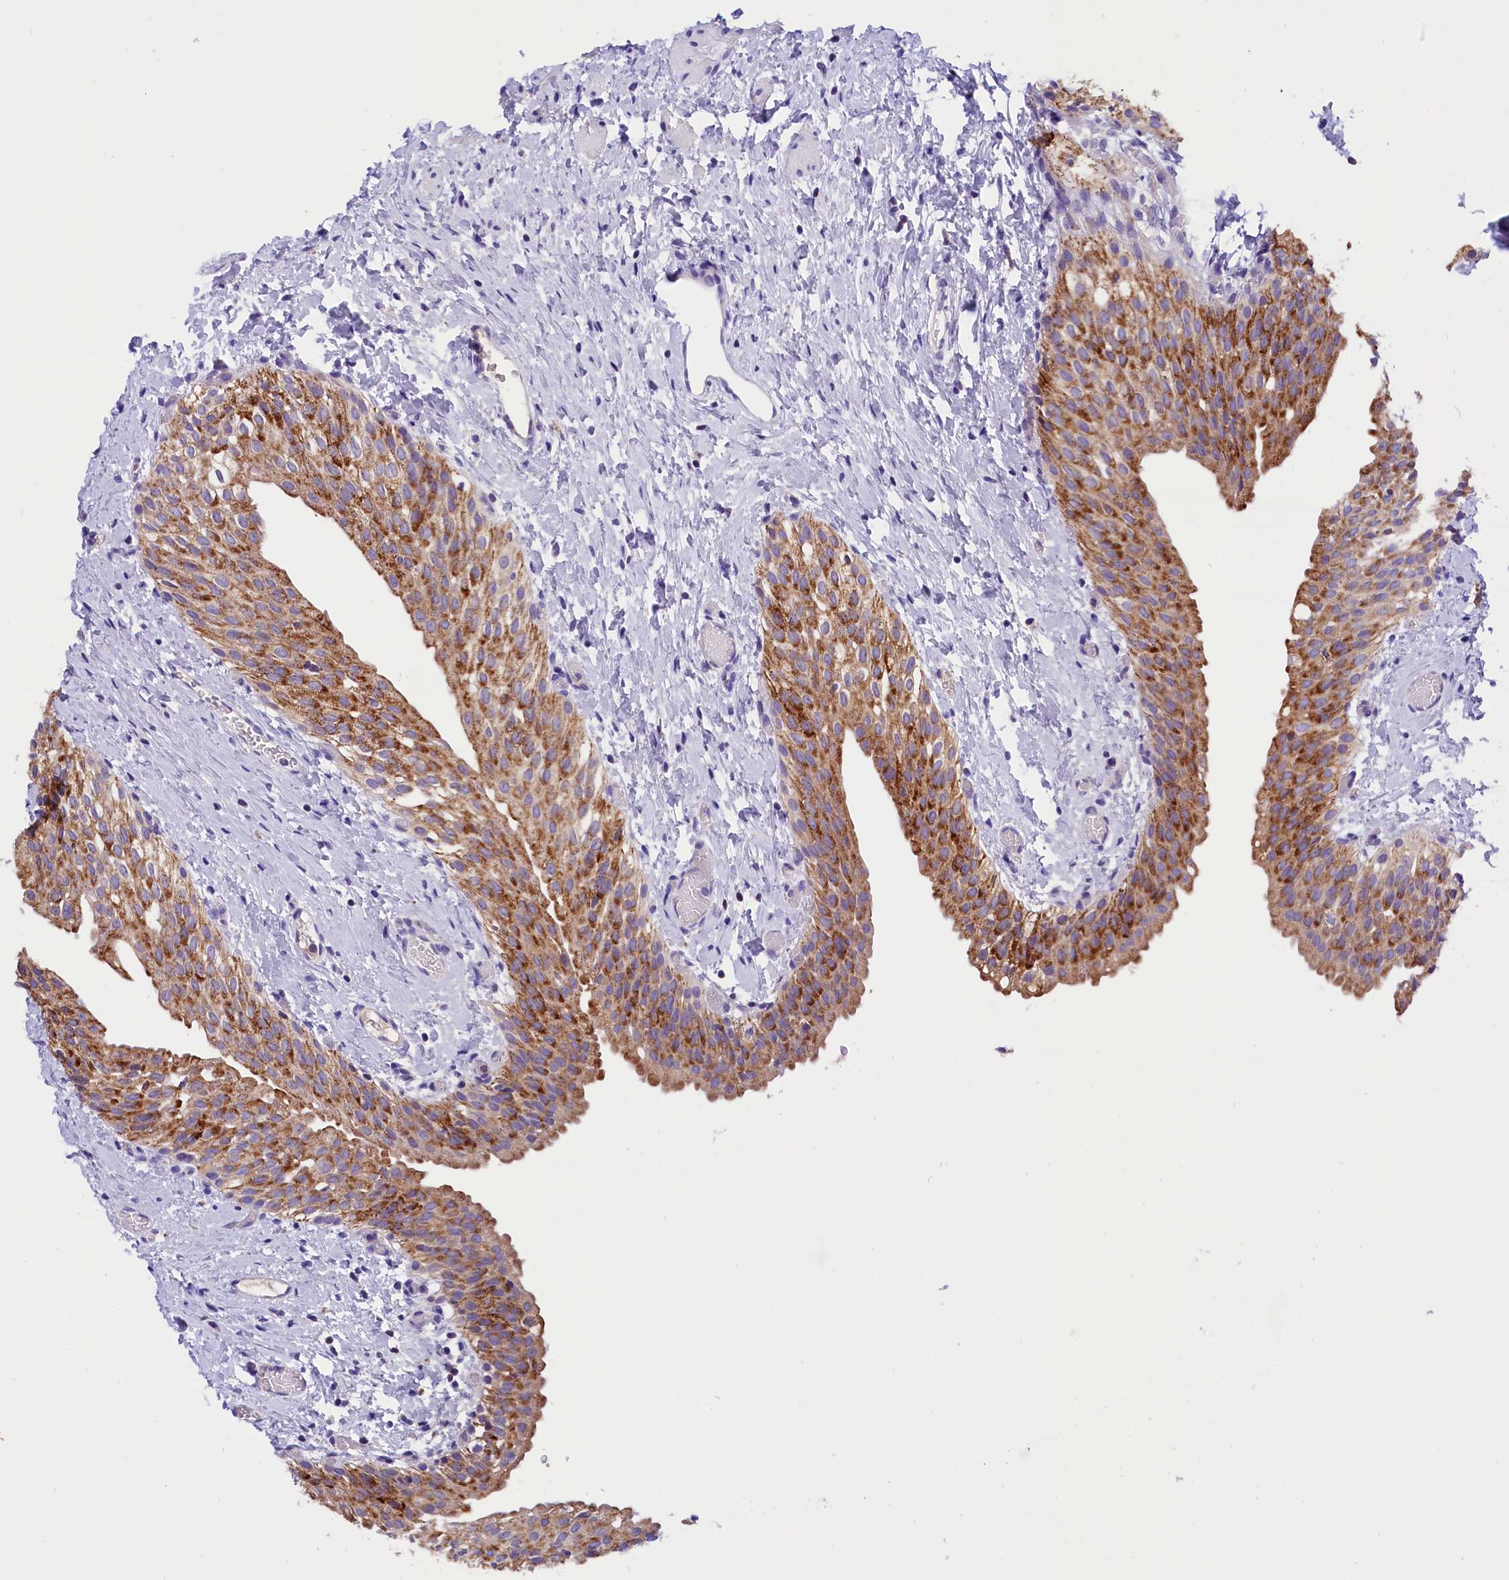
{"staining": {"intensity": "strong", "quantity": ">75%", "location": "cytoplasmic/membranous"}, "tissue": "urinary bladder", "cell_type": "Urothelial cells", "image_type": "normal", "snomed": [{"axis": "morphology", "description": "Normal tissue, NOS"}, {"axis": "topography", "description": "Urinary bladder"}], "caption": "Immunohistochemistry (IHC) of benign human urinary bladder reveals high levels of strong cytoplasmic/membranous expression in about >75% of urothelial cells.", "gene": "ABAT", "patient": {"sex": "male", "age": 1}}